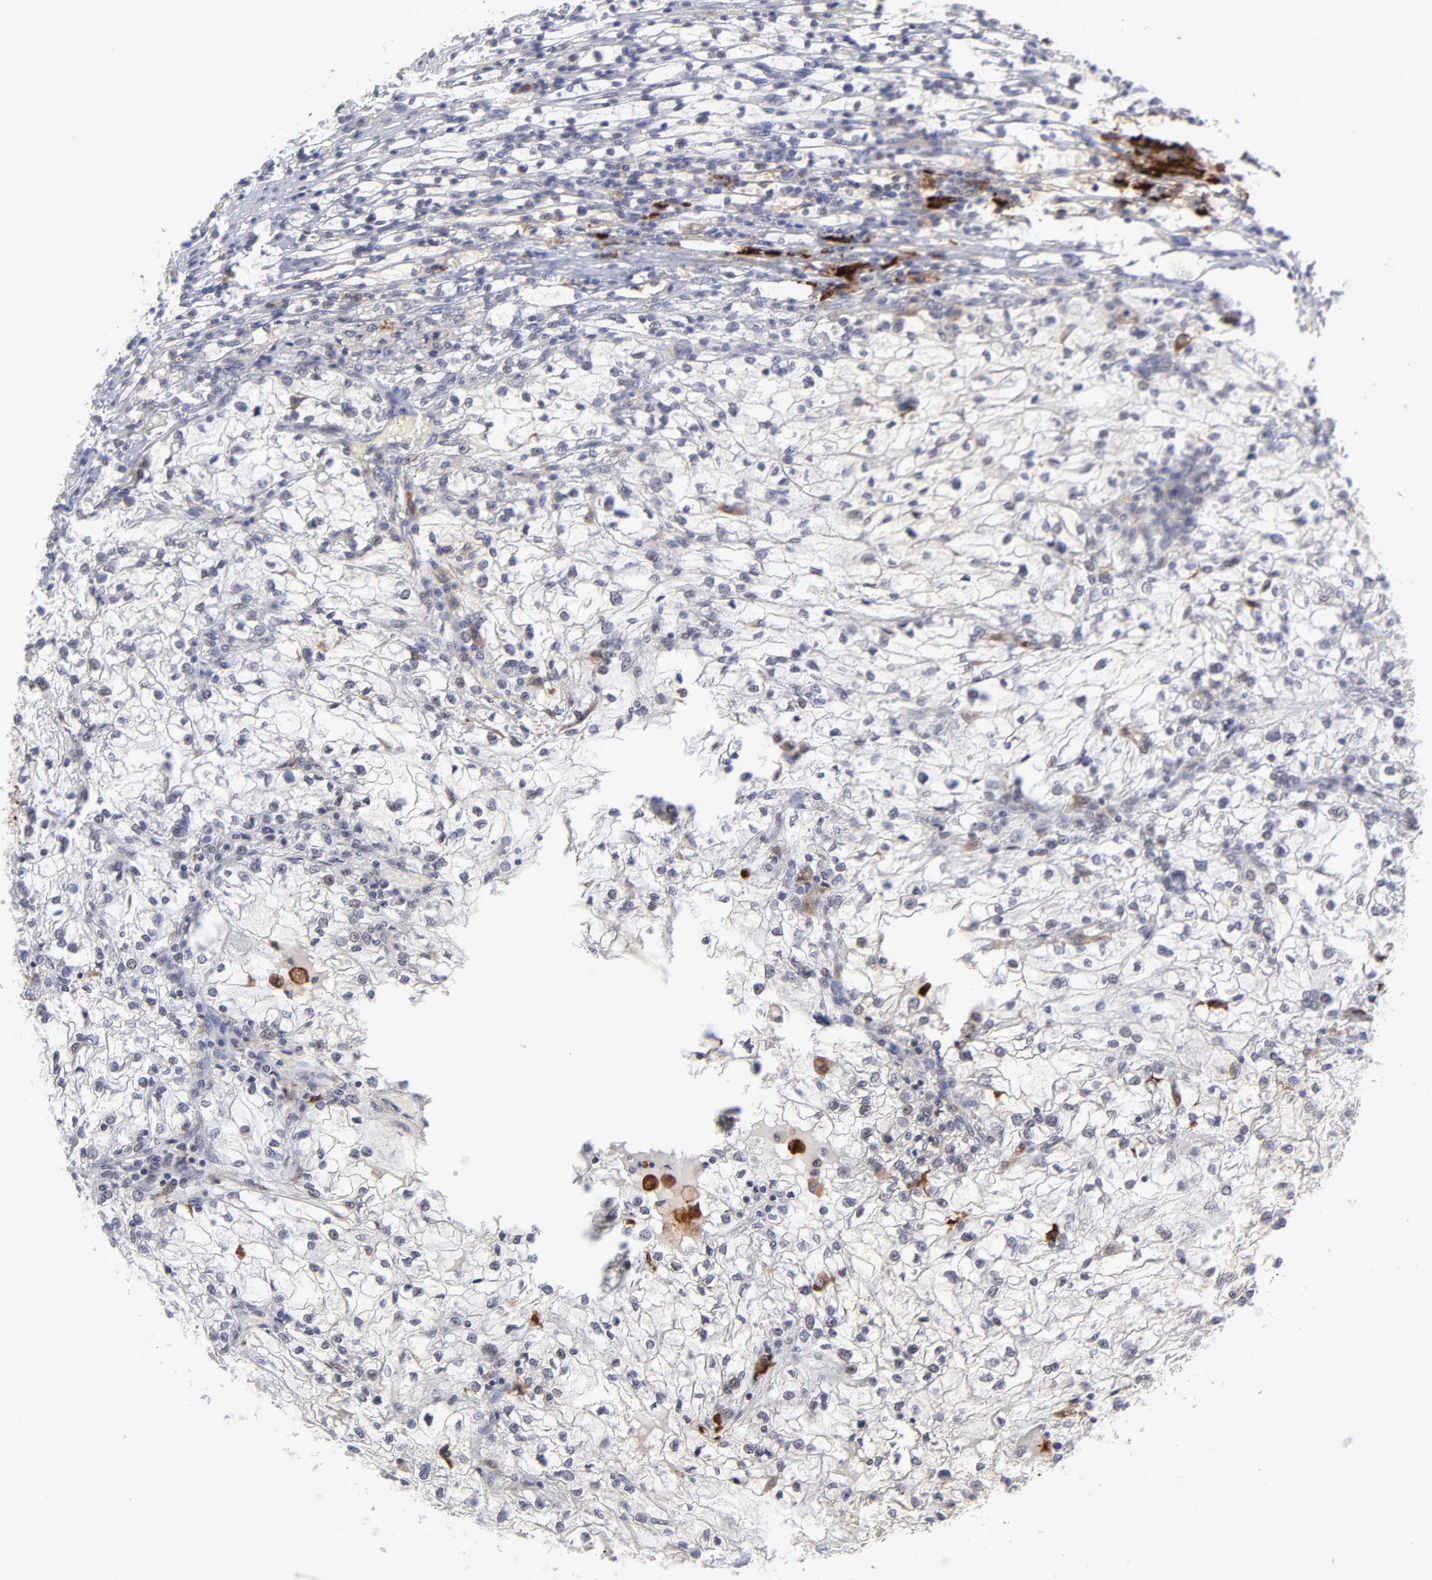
{"staining": {"intensity": "negative", "quantity": "none", "location": "none"}, "tissue": "renal cancer", "cell_type": "Tumor cells", "image_type": "cancer", "snomed": [{"axis": "morphology", "description": "Adenocarcinoma, NOS"}, {"axis": "topography", "description": "Kidney"}], "caption": "Tumor cells are negative for protein expression in human renal adenocarcinoma.", "gene": "CCR2", "patient": {"sex": "female", "age": 83}}